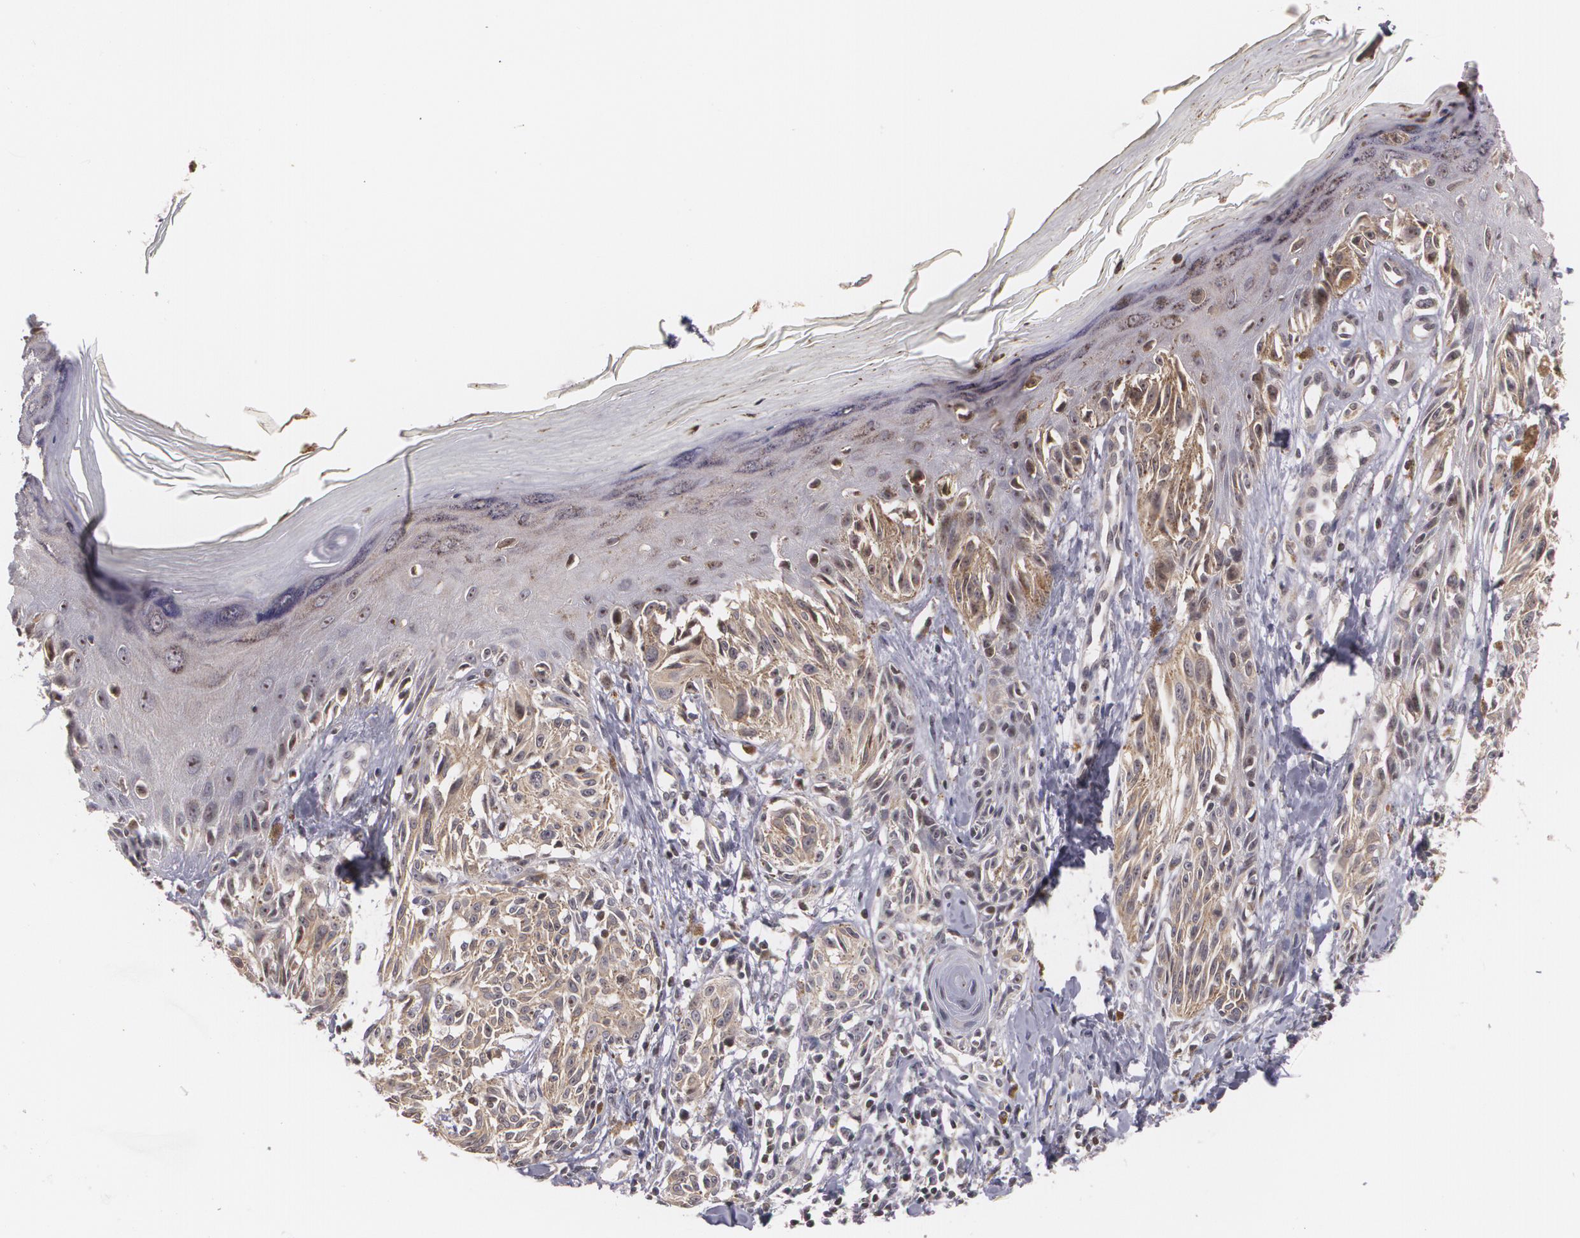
{"staining": {"intensity": "weak", "quantity": ">75%", "location": "cytoplasmic/membranous"}, "tissue": "melanoma", "cell_type": "Tumor cells", "image_type": "cancer", "snomed": [{"axis": "morphology", "description": "Malignant melanoma, NOS"}, {"axis": "topography", "description": "Skin"}], "caption": "Malignant melanoma stained for a protein reveals weak cytoplasmic/membranous positivity in tumor cells.", "gene": "VAV3", "patient": {"sex": "female", "age": 77}}